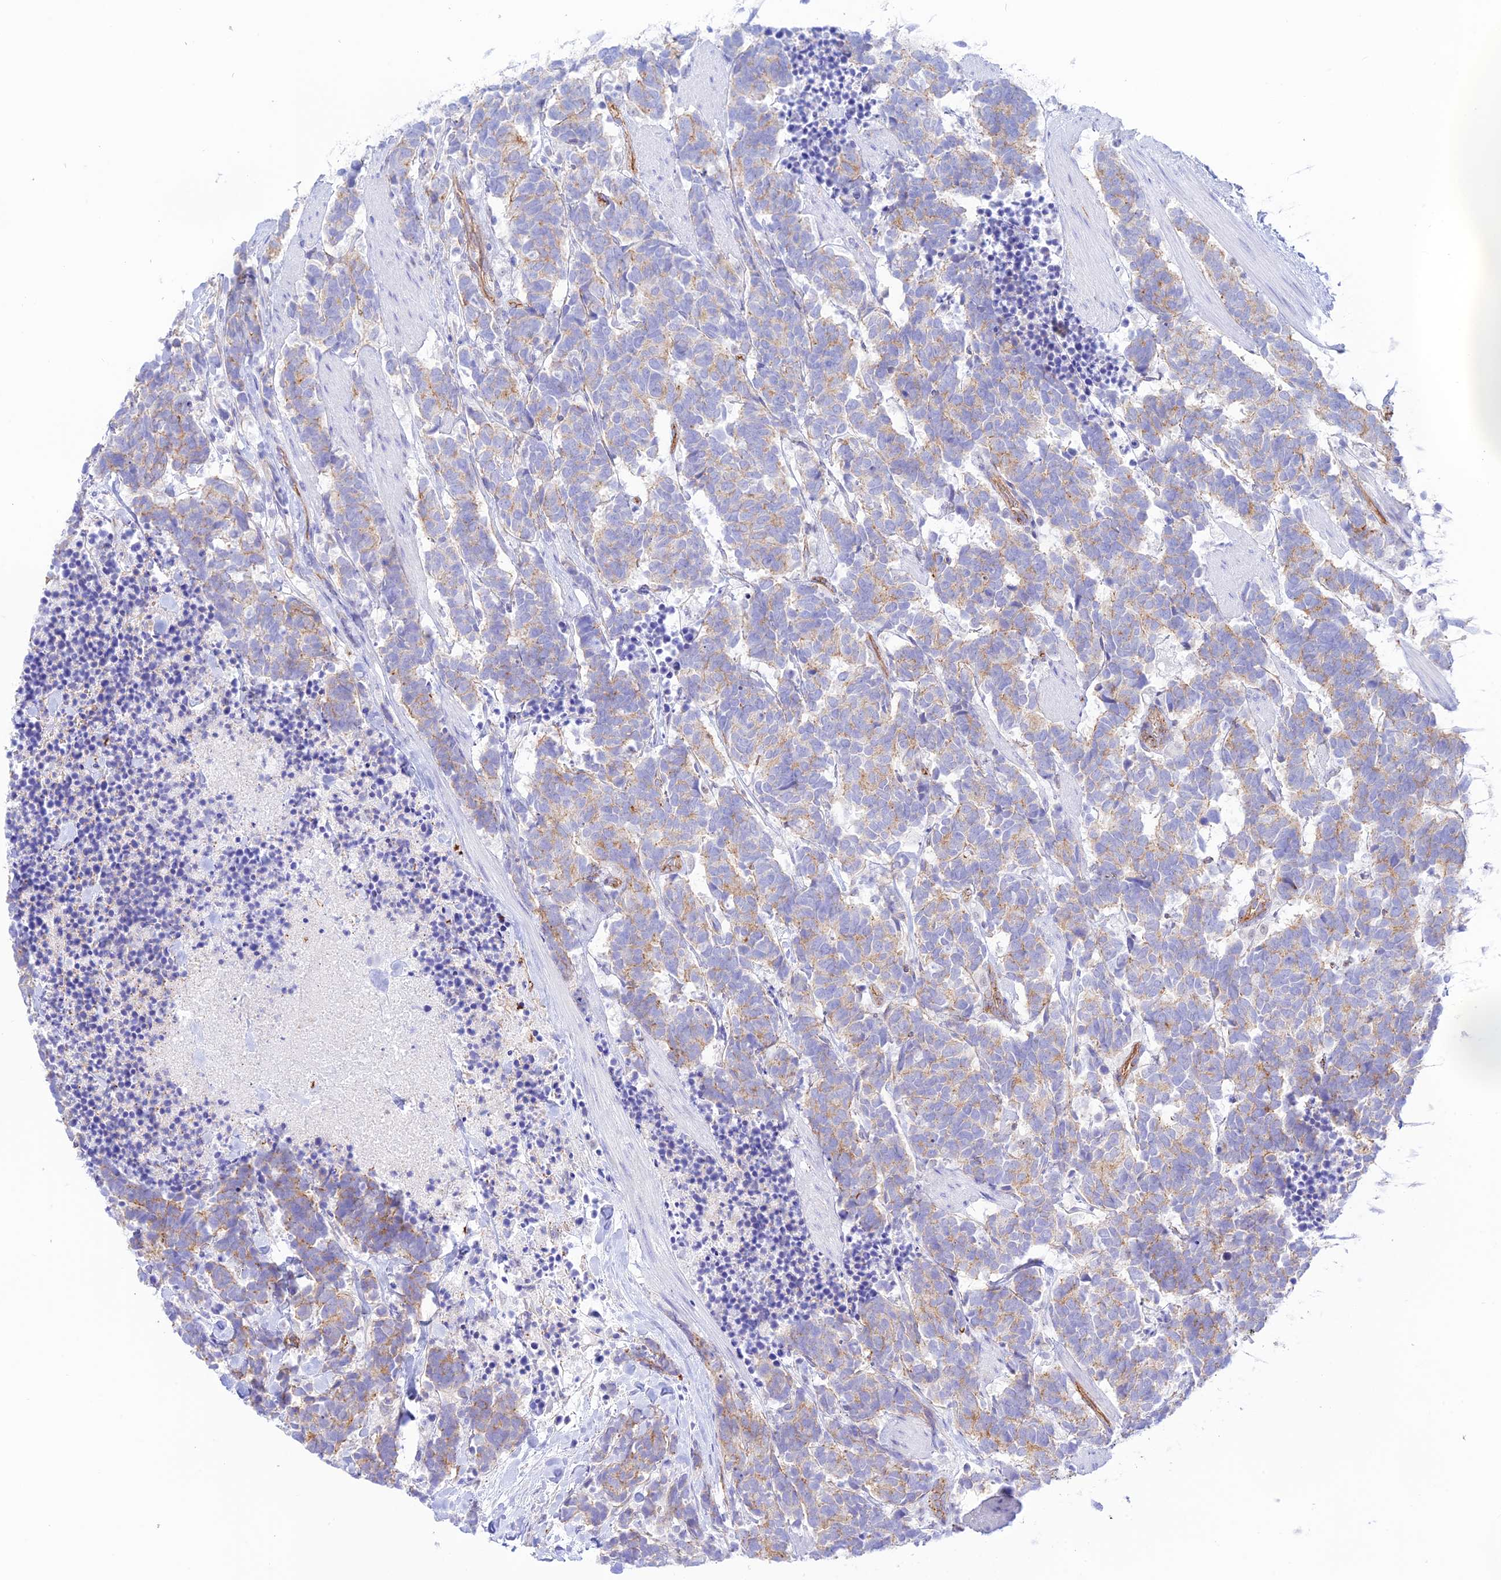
{"staining": {"intensity": "moderate", "quantity": "<25%", "location": "cytoplasmic/membranous"}, "tissue": "carcinoid", "cell_type": "Tumor cells", "image_type": "cancer", "snomed": [{"axis": "morphology", "description": "Carcinoma, NOS"}, {"axis": "morphology", "description": "Carcinoid, malignant, NOS"}, {"axis": "topography", "description": "Prostate"}], "caption": "An immunohistochemistry (IHC) image of neoplastic tissue is shown. Protein staining in brown labels moderate cytoplasmic/membranous positivity in carcinoid (malignant) within tumor cells.", "gene": "YPEL5", "patient": {"sex": "male", "age": 57}}